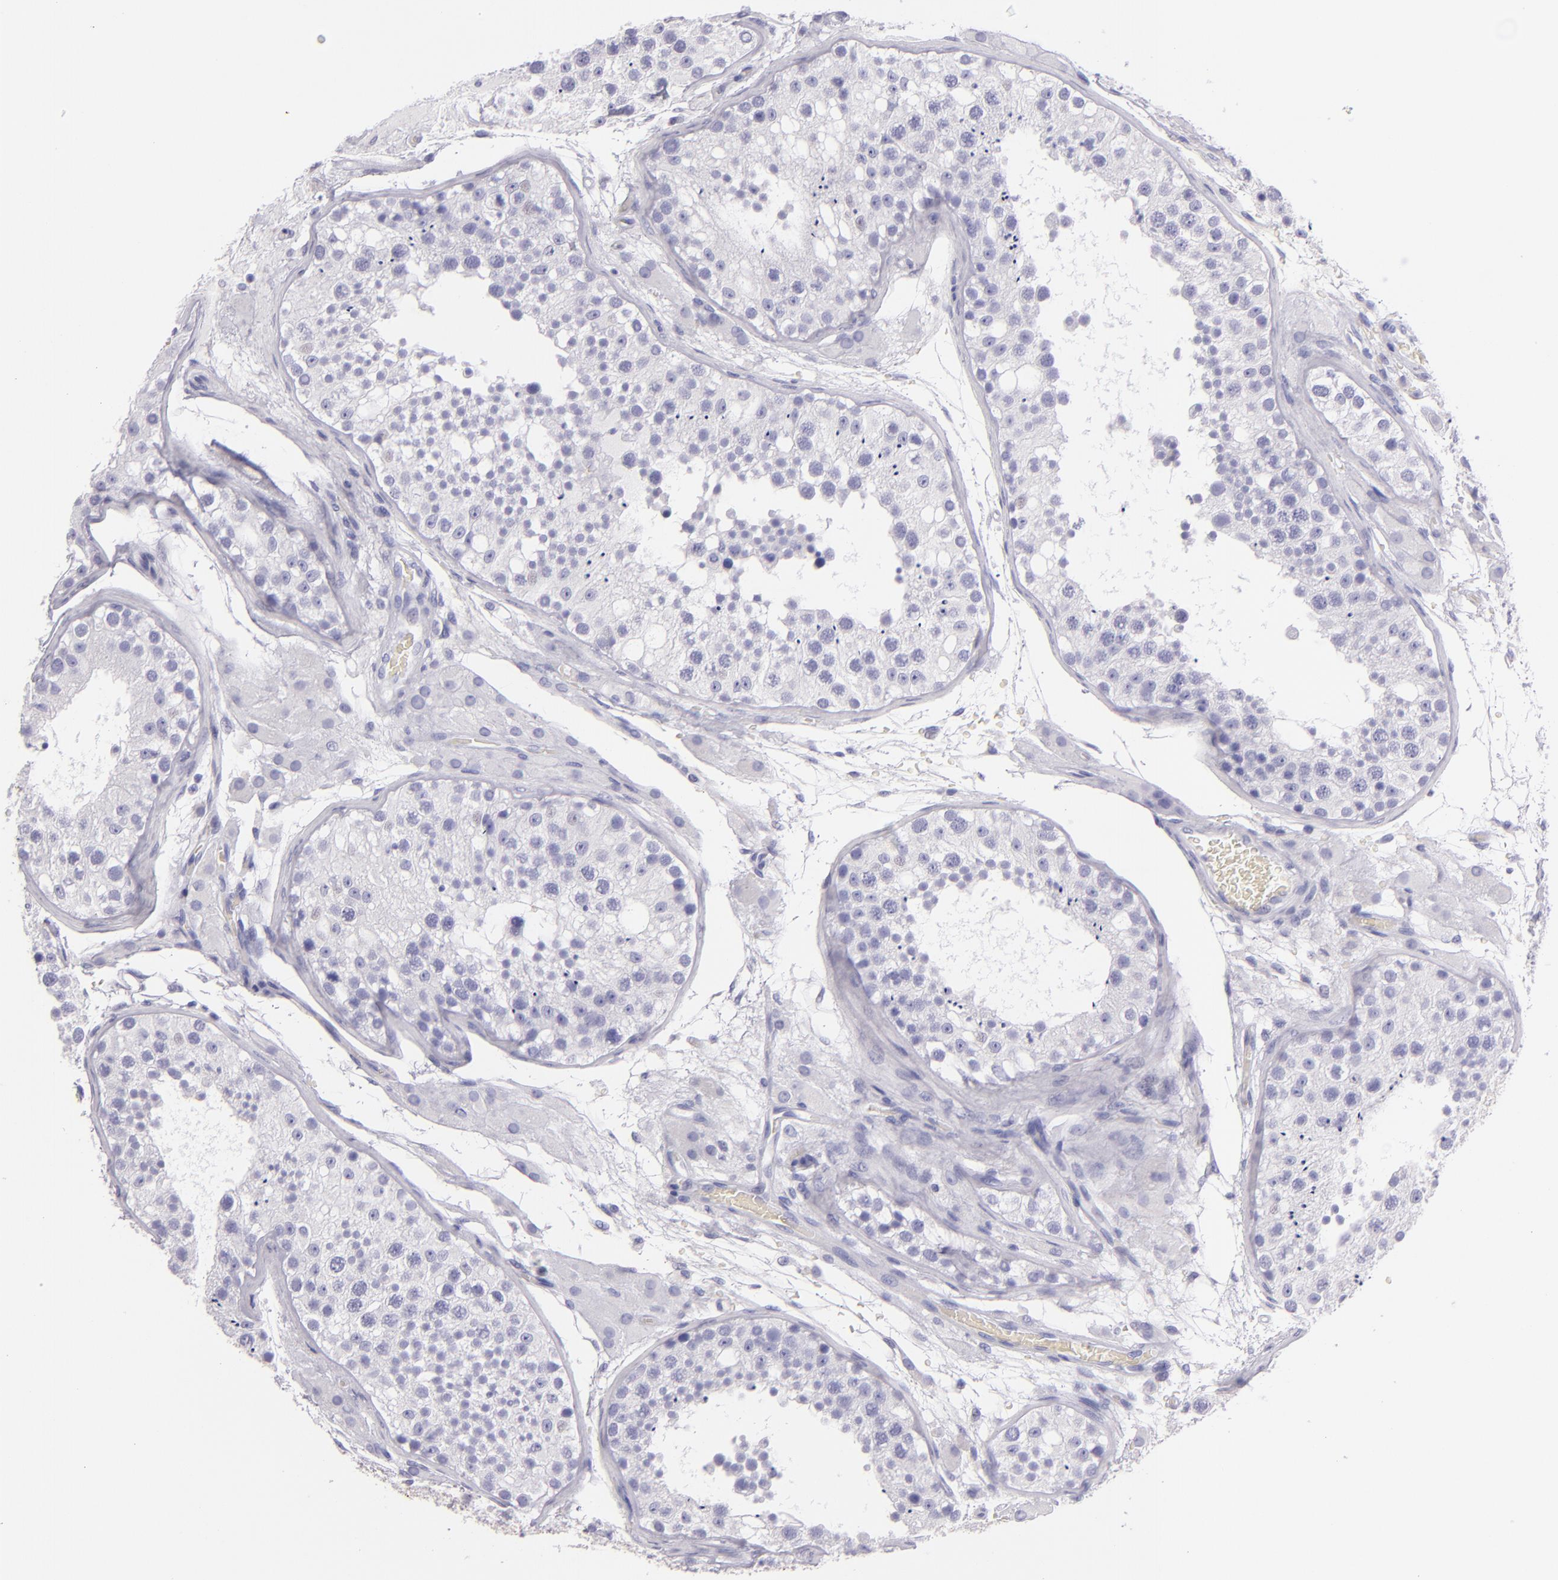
{"staining": {"intensity": "negative", "quantity": "none", "location": "none"}, "tissue": "testis", "cell_type": "Cells in seminiferous ducts", "image_type": "normal", "snomed": [{"axis": "morphology", "description": "Normal tissue, NOS"}, {"axis": "topography", "description": "Testis"}], "caption": "Immunohistochemical staining of normal testis shows no significant expression in cells in seminiferous ducts. (Immunohistochemistry, brightfield microscopy, high magnification).", "gene": "MUC5AC", "patient": {"sex": "male", "age": 26}}